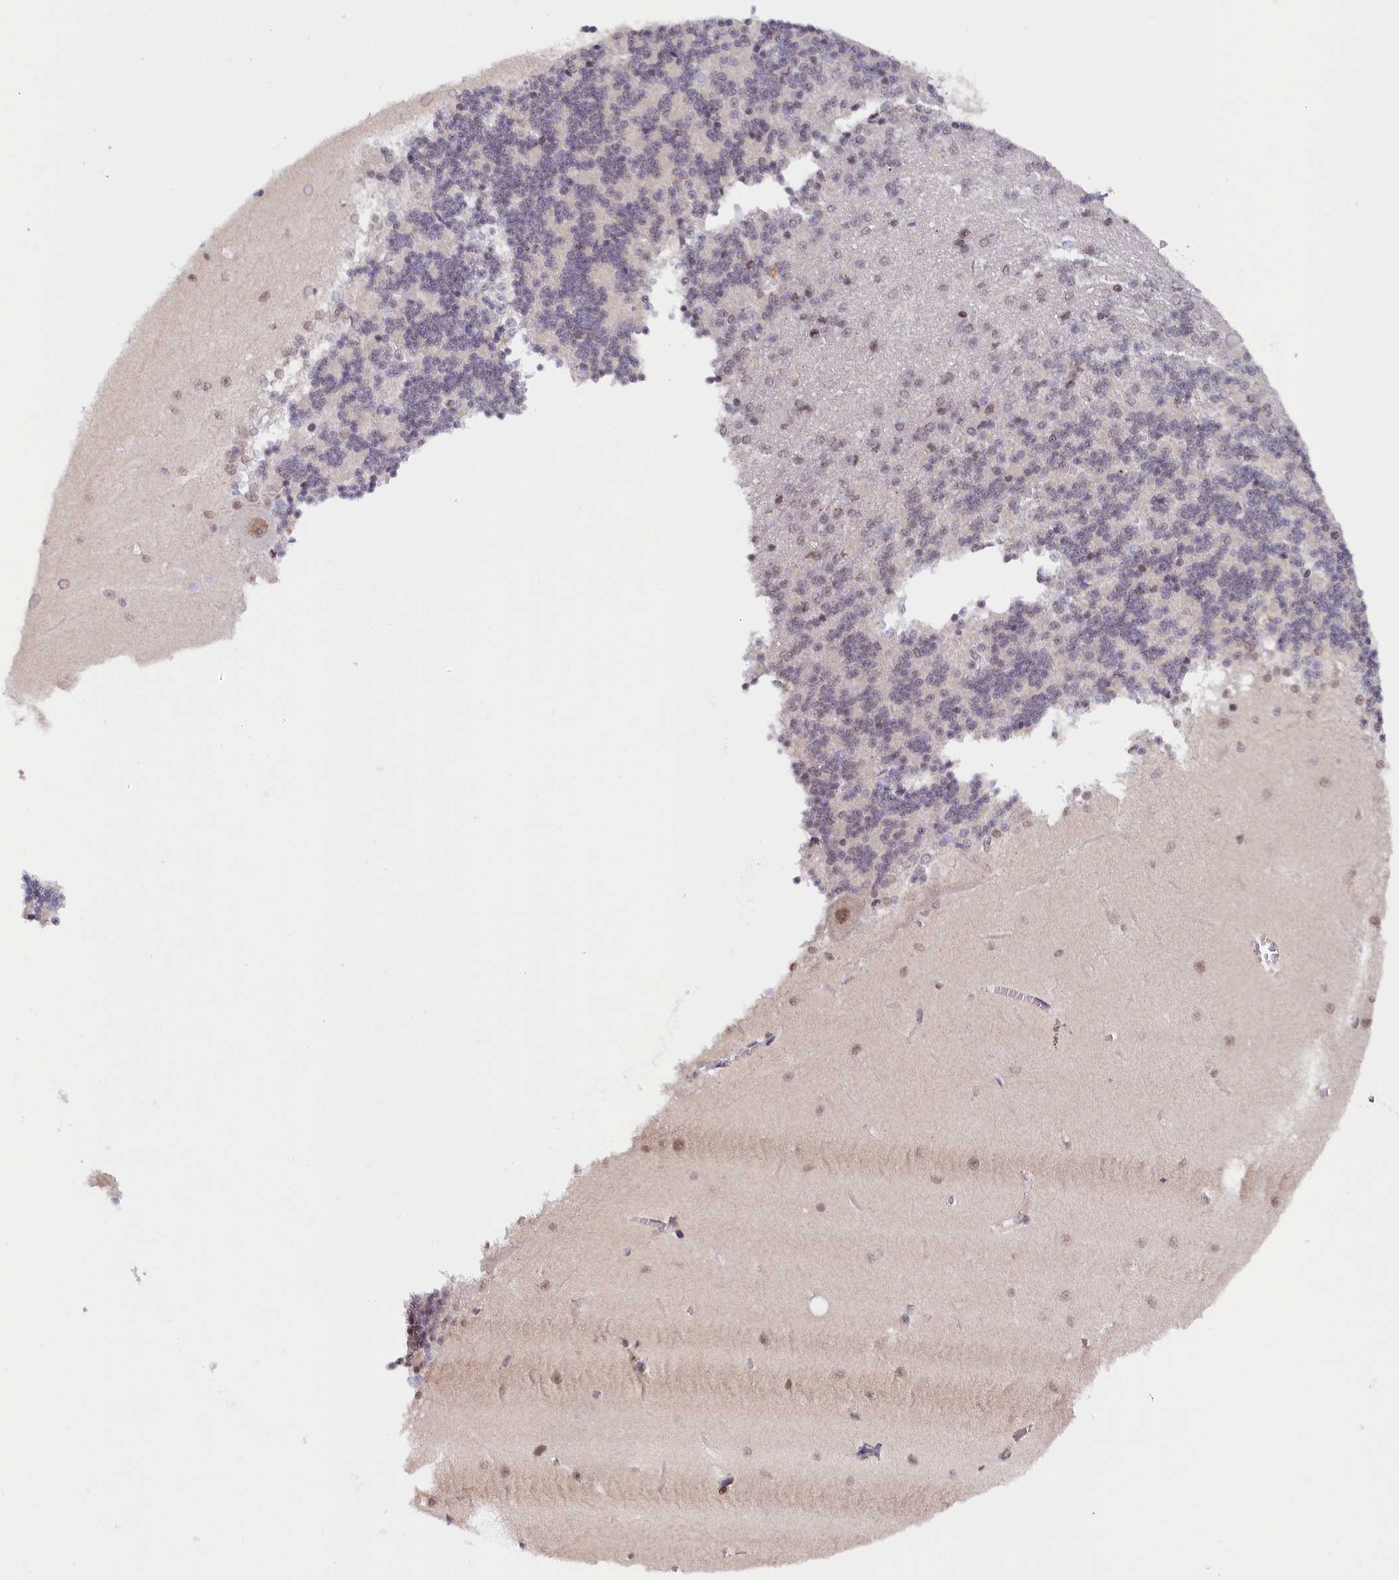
{"staining": {"intensity": "negative", "quantity": "none", "location": "none"}, "tissue": "cerebellum", "cell_type": "Cells in granular layer", "image_type": "normal", "snomed": [{"axis": "morphology", "description": "Normal tissue, NOS"}, {"axis": "topography", "description": "Cerebellum"}], "caption": "Immunohistochemical staining of normal human cerebellum reveals no significant positivity in cells in granular layer. (Stains: DAB IHC with hematoxylin counter stain, Microscopy: brightfield microscopy at high magnification).", "gene": "SEC31B", "patient": {"sex": "male", "age": 37}}